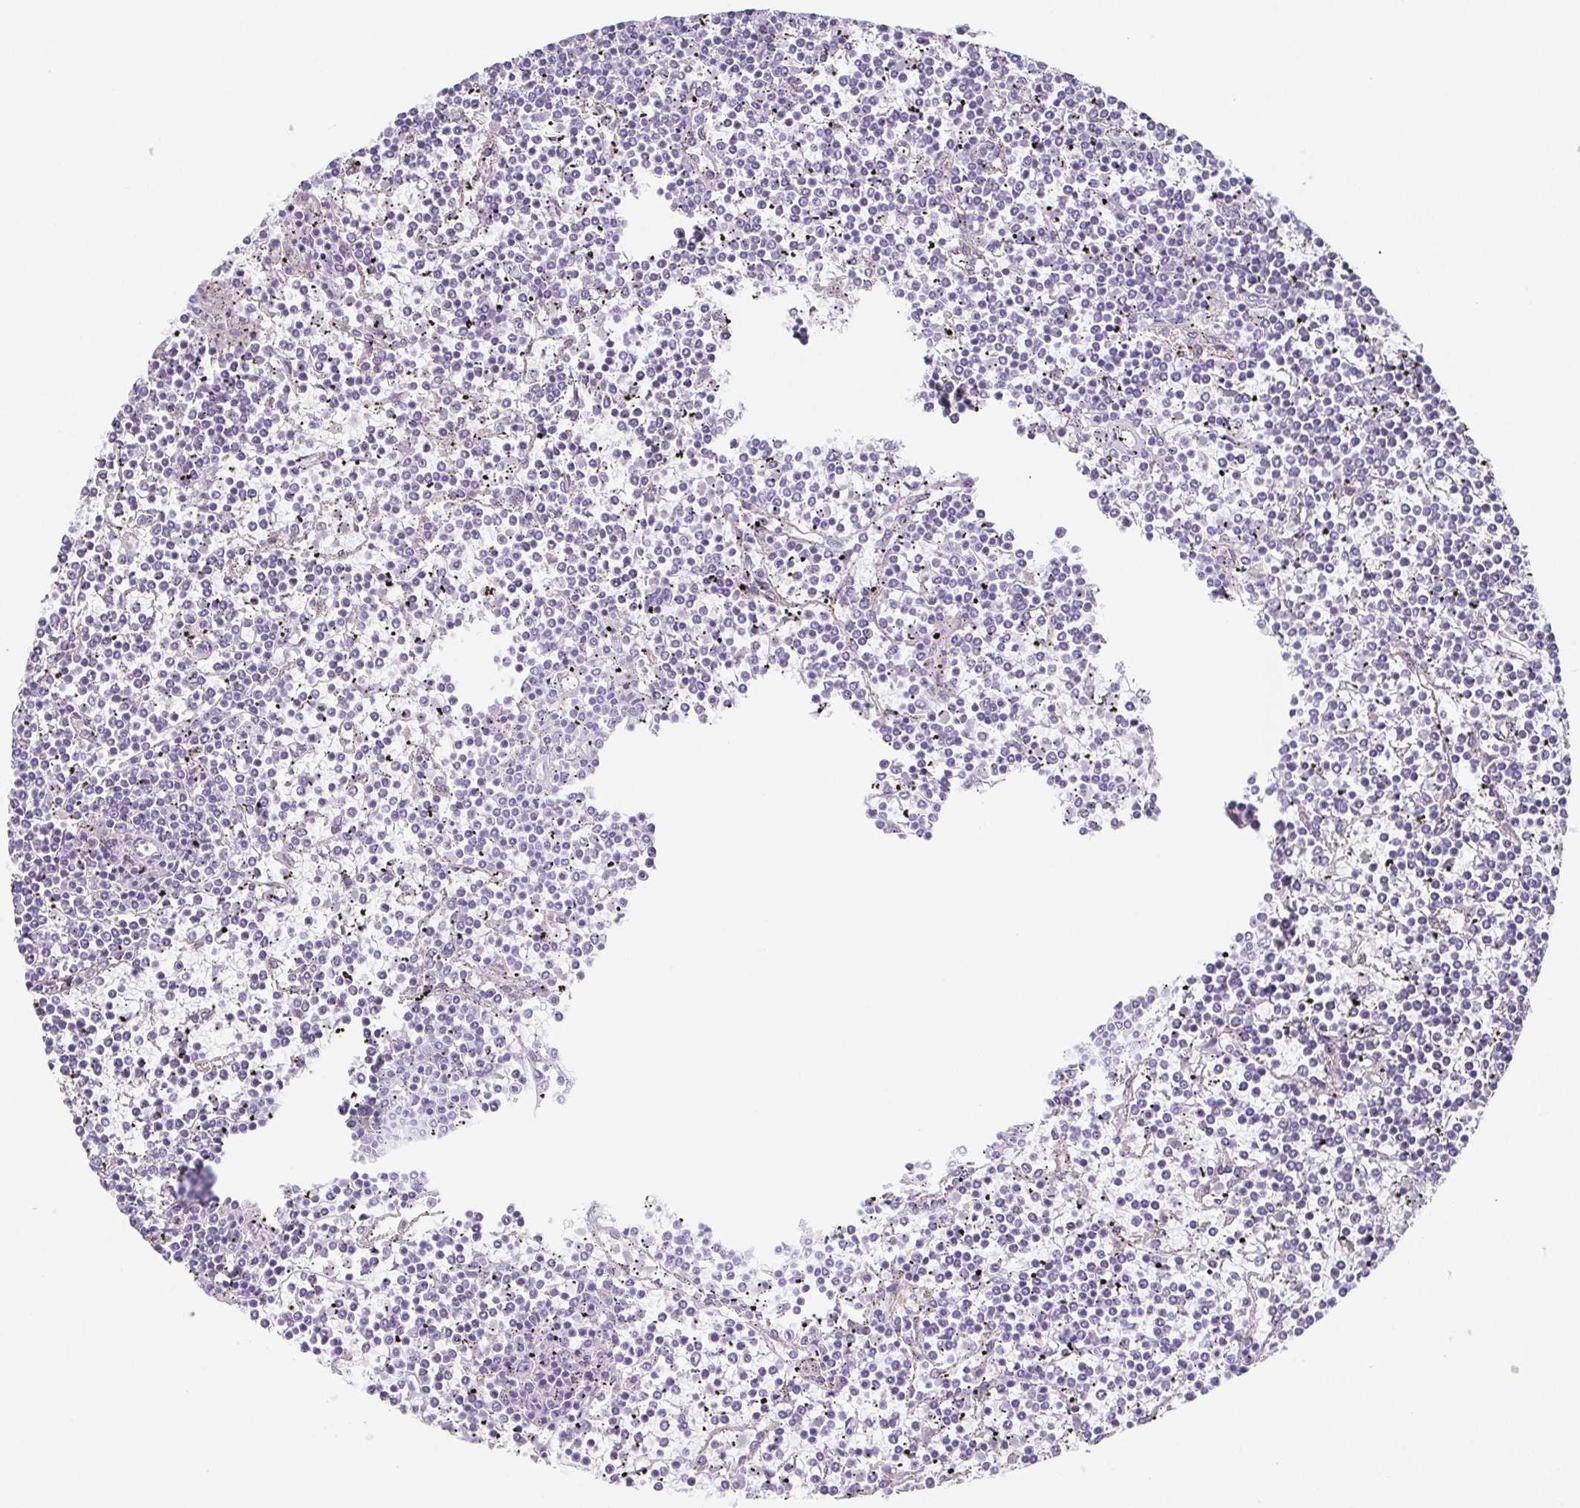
{"staining": {"intensity": "negative", "quantity": "none", "location": "none"}, "tissue": "lymphoma", "cell_type": "Tumor cells", "image_type": "cancer", "snomed": [{"axis": "morphology", "description": "Malignant lymphoma, non-Hodgkin's type, Low grade"}, {"axis": "topography", "description": "Spleen"}], "caption": "A photomicrograph of human lymphoma is negative for staining in tumor cells.", "gene": "HDGFL1", "patient": {"sex": "female", "age": 19}}